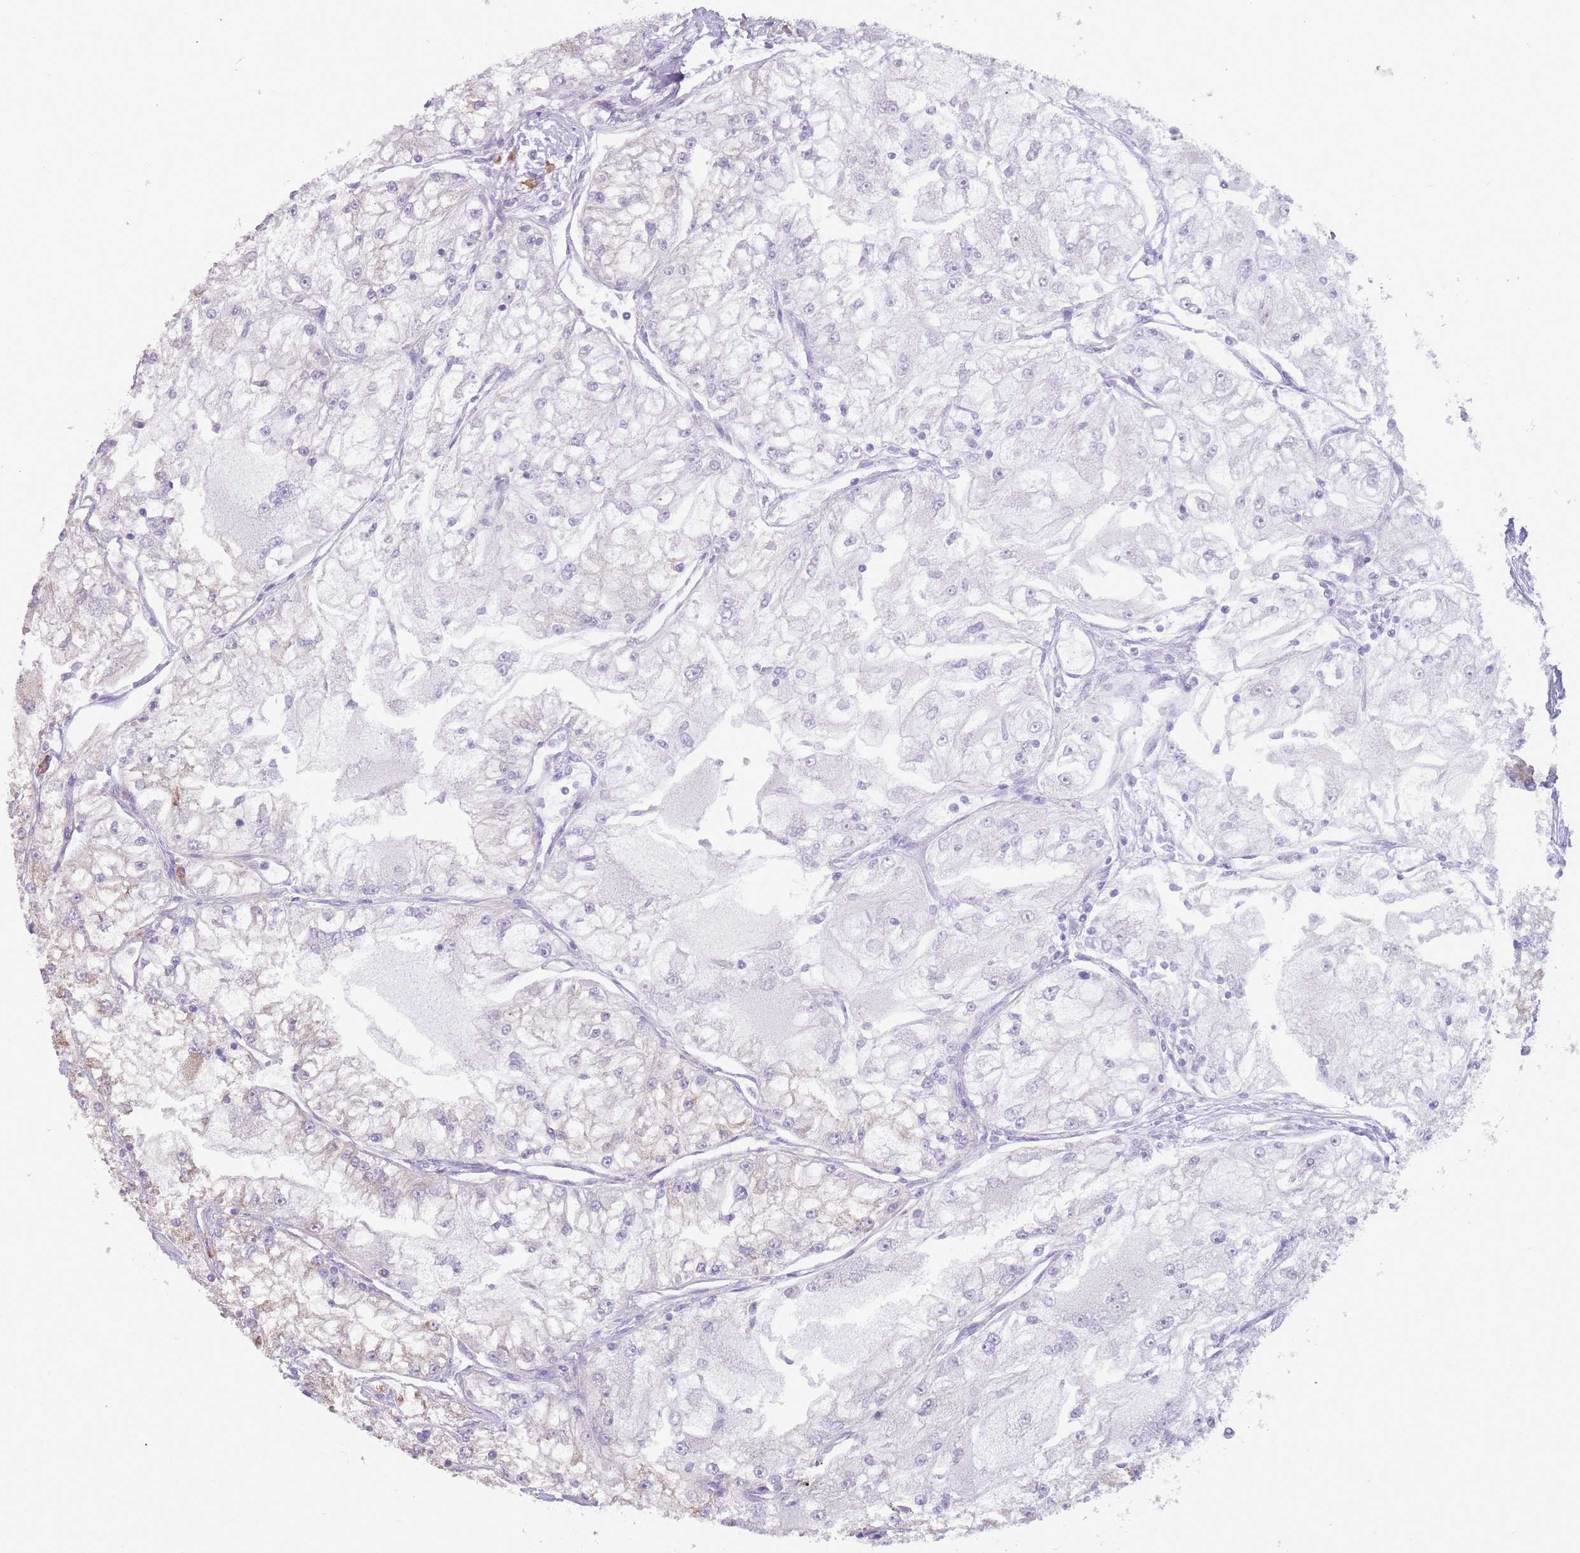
{"staining": {"intensity": "weak", "quantity": "<25%", "location": "cytoplasmic/membranous"}, "tissue": "renal cancer", "cell_type": "Tumor cells", "image_type": "cancer", "snomed": [{"axis": "morphology", "description": "Adenocarcinoma, NOS"}, {"axis": "topography", "description": "Kidney"}], "caption": "Image shows no significant protein staining in tumor cells of adenocarcinoma (renal).", "gene": "TRAPPC5", "patient": {"sex": "female", "age": 72}}